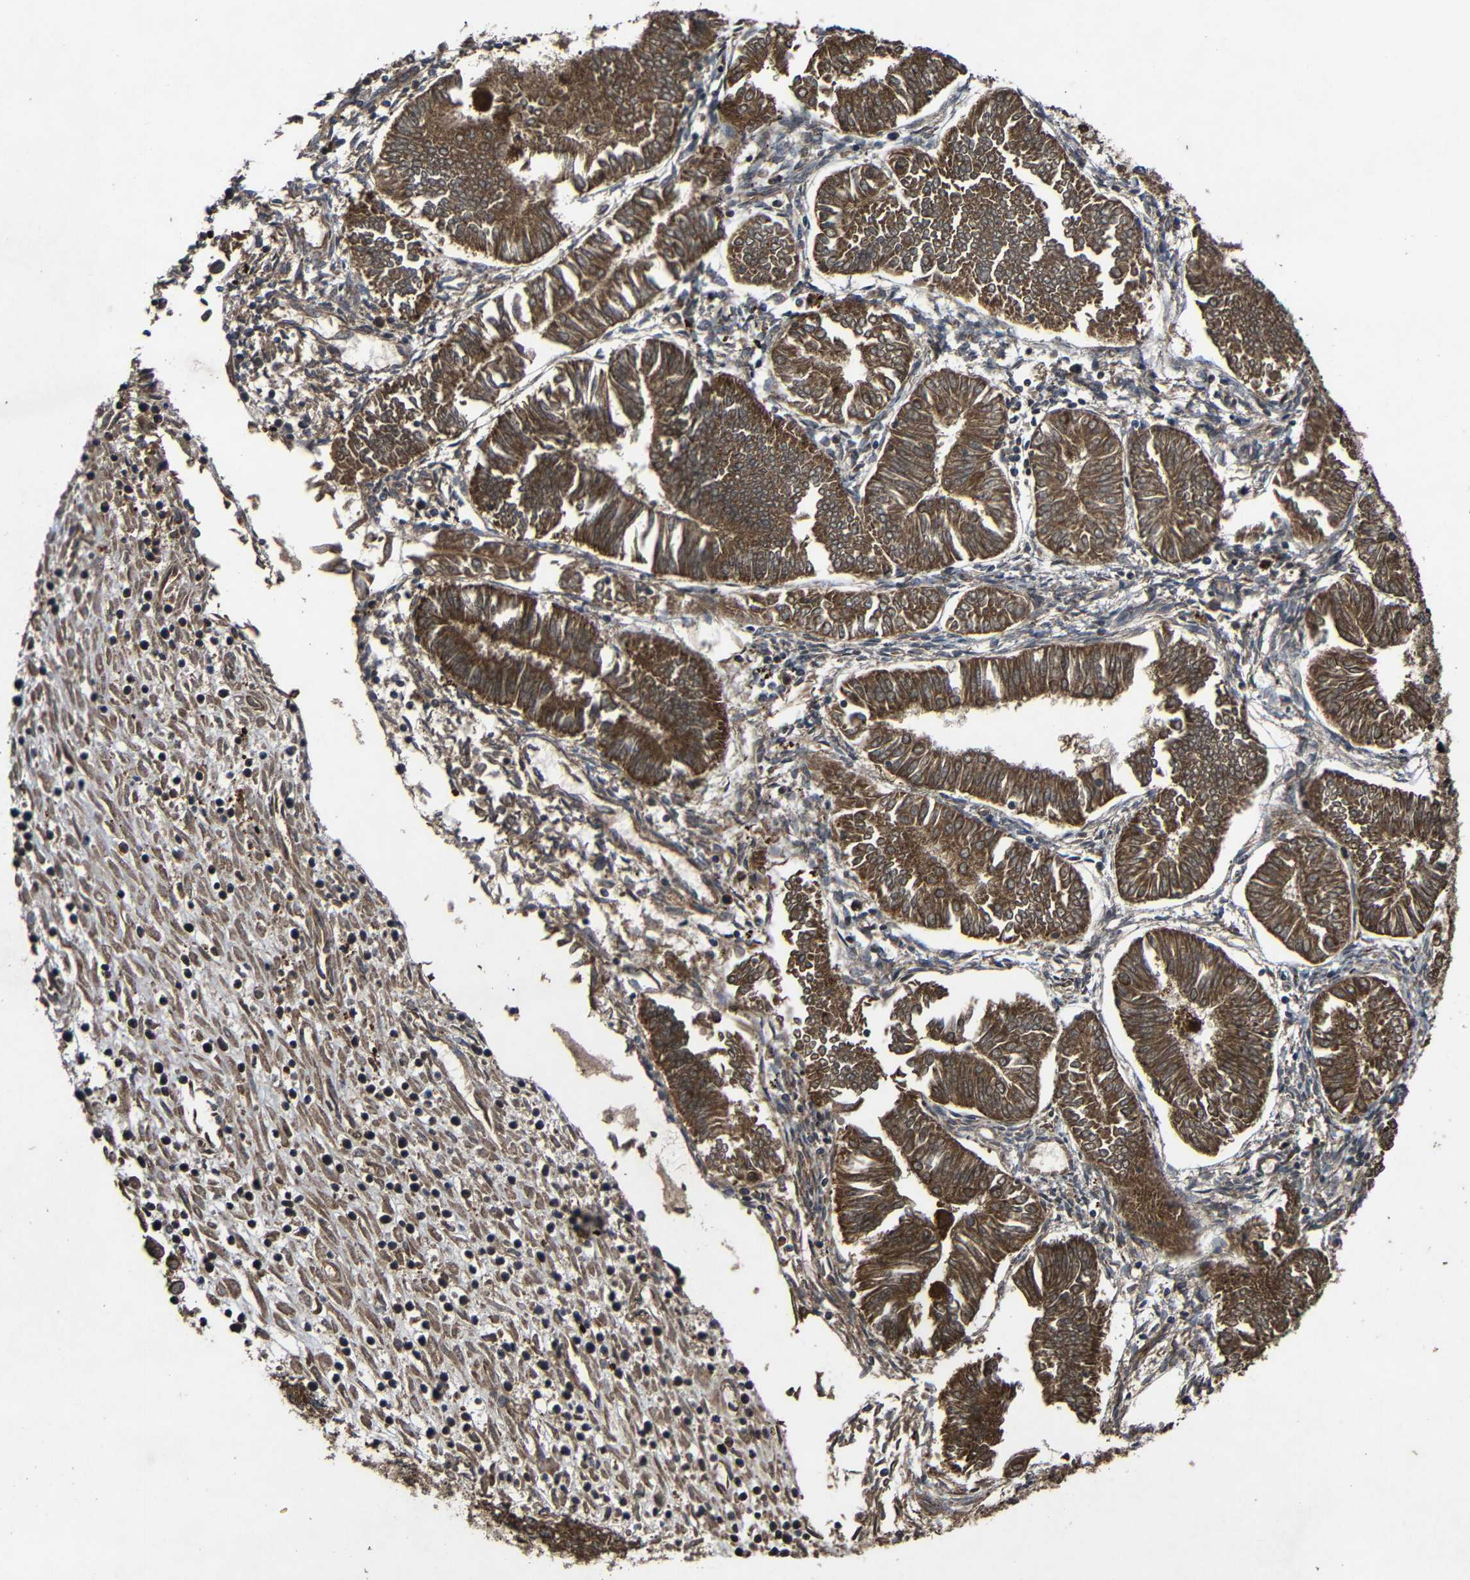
{"staining": {"intensity": "strong", "quantity": ">75%", "location": "cytoplasmic/membranous"}, "tissue": "endometrial cancer", "cell_type": "Tumor cells", "image_type": "cancer", "snomed": [{"axis": "morphology", "description": "Adenocarcinoma, NOS"}, {"axis": "topography", "description": "Endometrium"}], "caption": "A photomicrograph showing strong cytoplasmic/membranous staining in approximately >75% of tumor cells in endometrial cancer, as visualized by brown immunohistochemical staining.", "gene": "C1GALT1", "patient": {"sex": "female", "age": 53}}